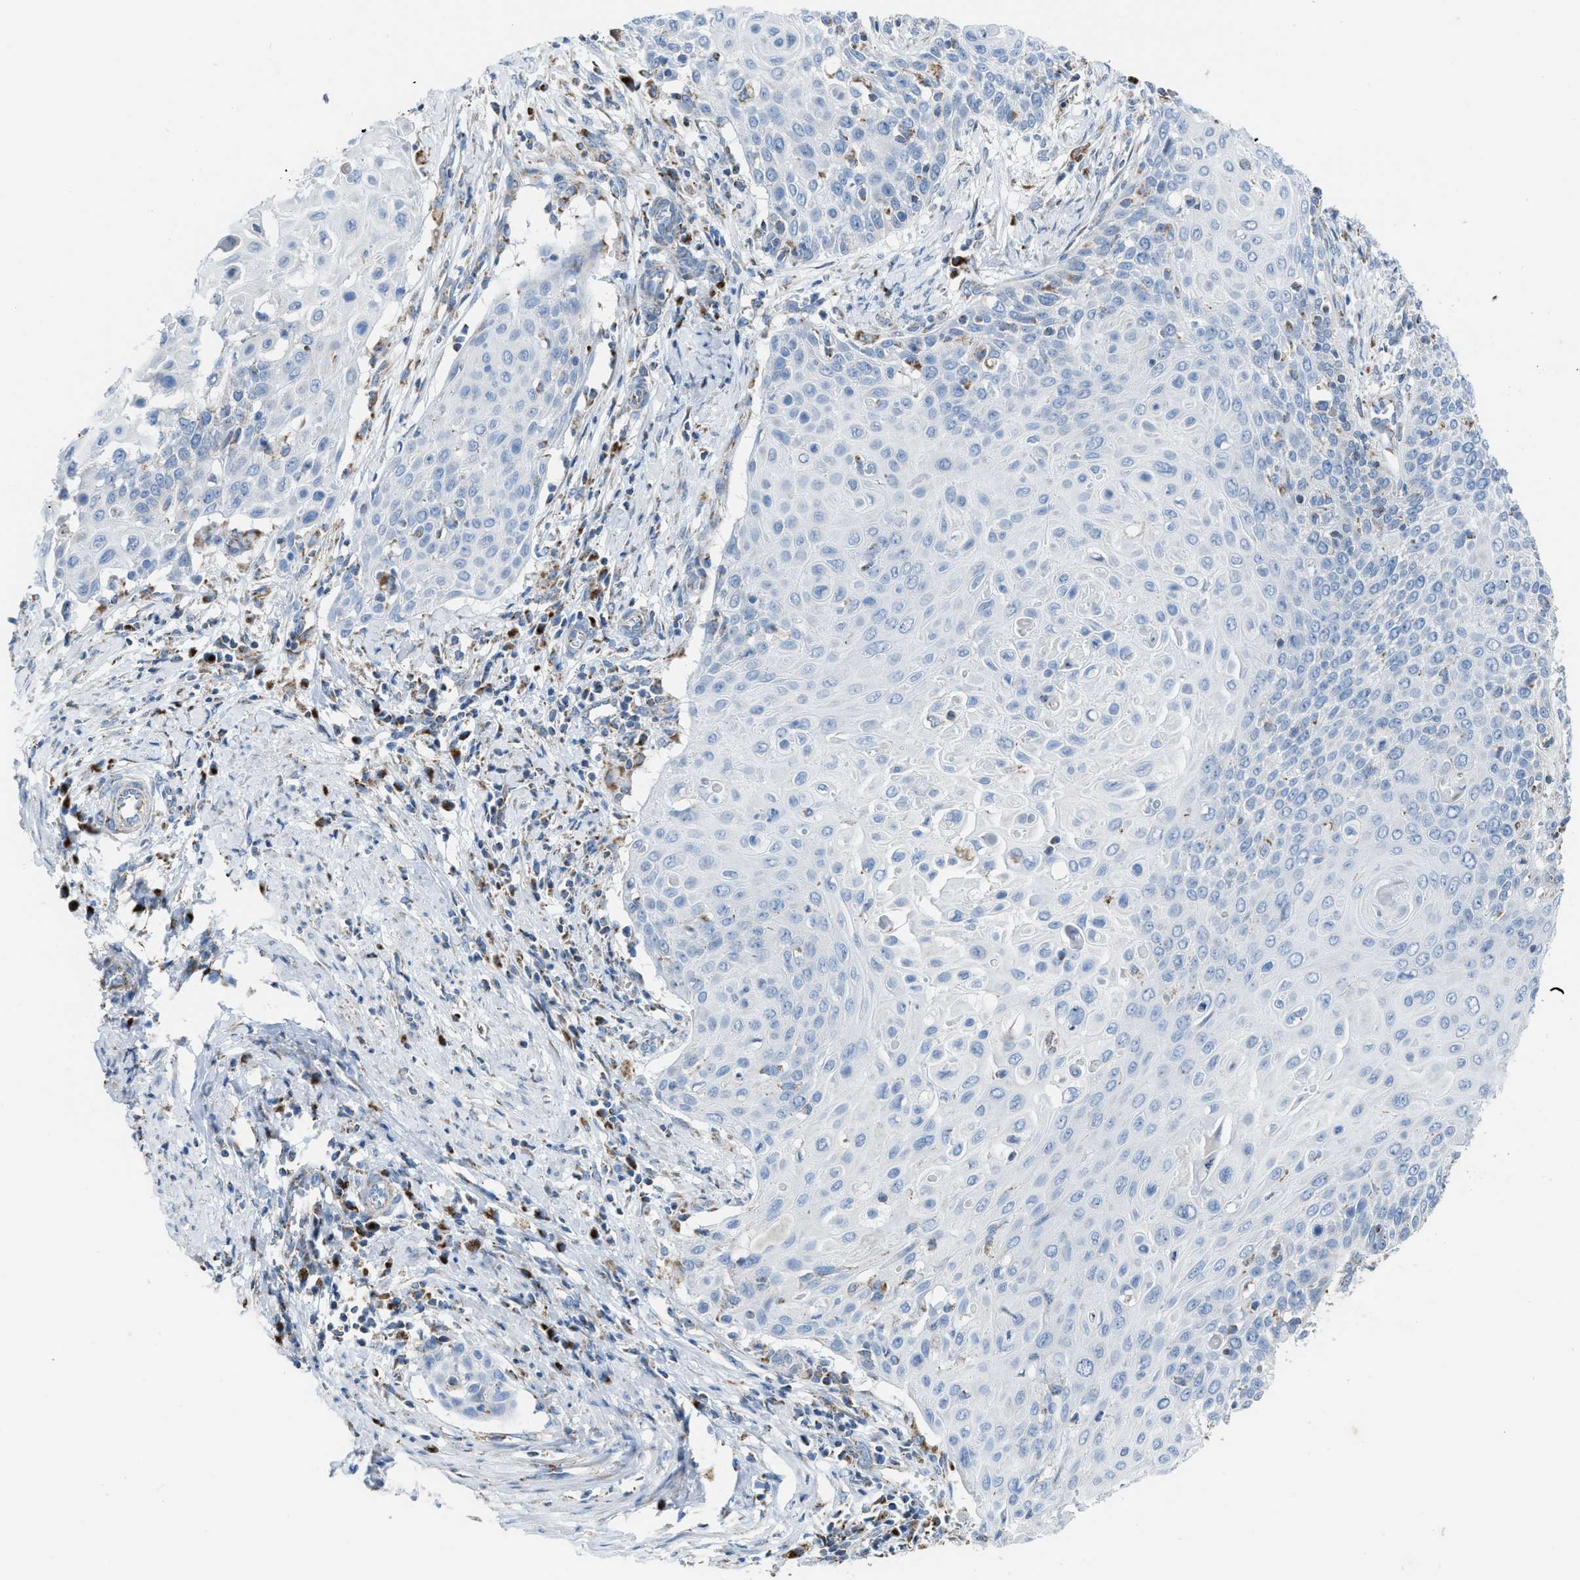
{"staining": {"intensity": "negative", "quantity": "none", "location": "none"}, "tissue": "cervical cancer", "cell_type": "Tumor cells", "image_type": "cancer", "snomed": [{"axis": "morphology", "description": "Squamous cell carcinoma, NOS"}, {"axis": "topography", "description": "Cervix"}], "caption": "IHC histopathology image of human cervical squamous cell carcinoma stained for a protein (brown), which demonstrates no staining in tumor cells.", "gene": "ETFB", "patient": {"sex": "female", "age": 39}}